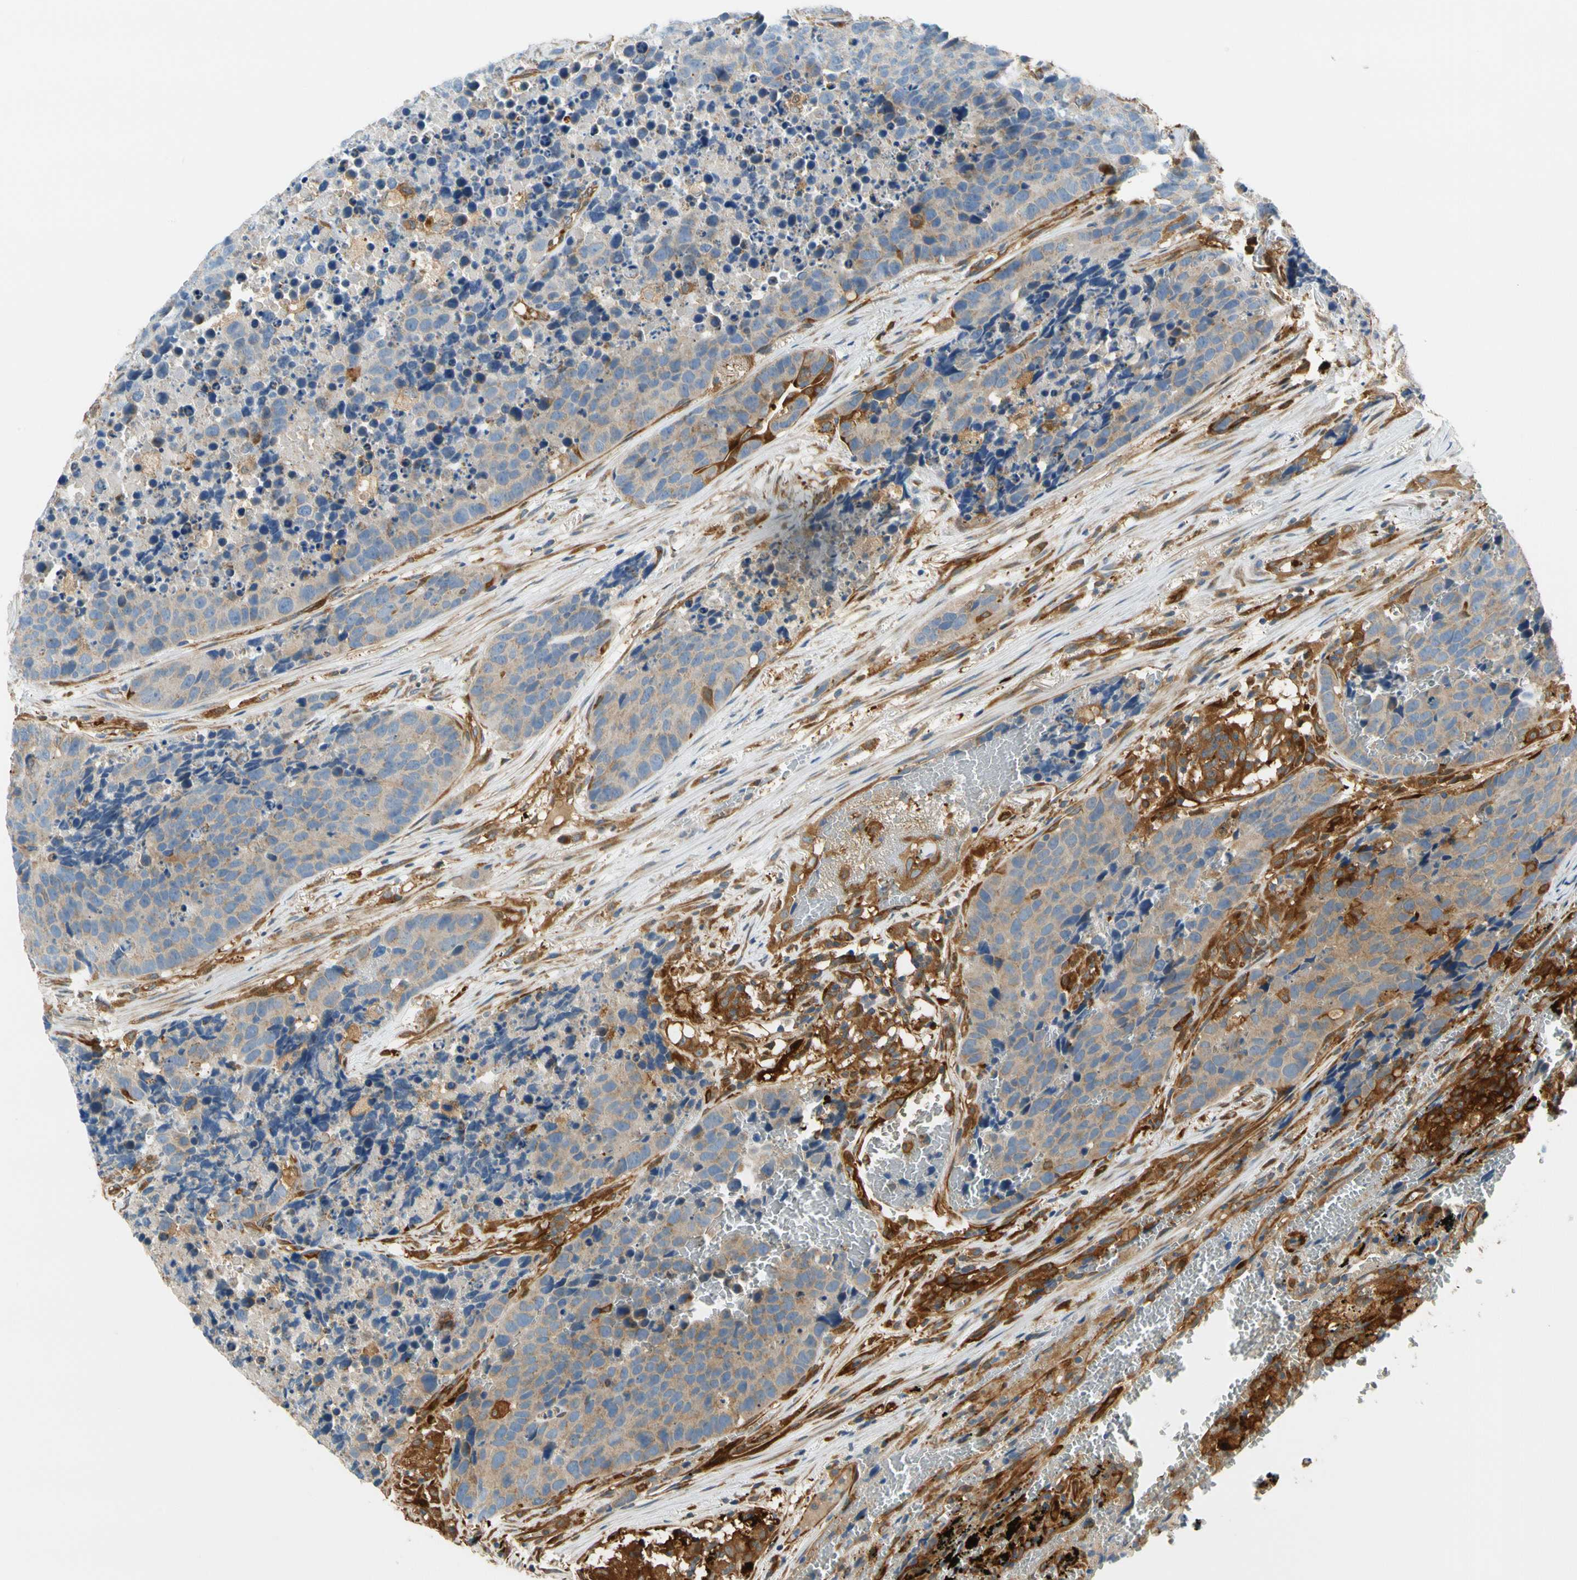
{"staining": {"intensity": "moderate", "quantity": ">75%", "location": "cytoplasmic/membranous"}, "tissue": "carcinoid", "cell_type": "Tumor cells", "image_type": "cancer", "snomed": [{"axis": "morphology", "description": "Carcinoid, malignant, NOS"}, {"axis": "topography", "description": "Lung"}], "caption": "Moderate cytoplasmic/membranous staining for a protein is appreciated in approximately >75% of tumor cells of malignant carcinoid using immunohistochemistry (IHC).", "gene": "PARP14", "patient": {"sex": "male", "age": 60}}